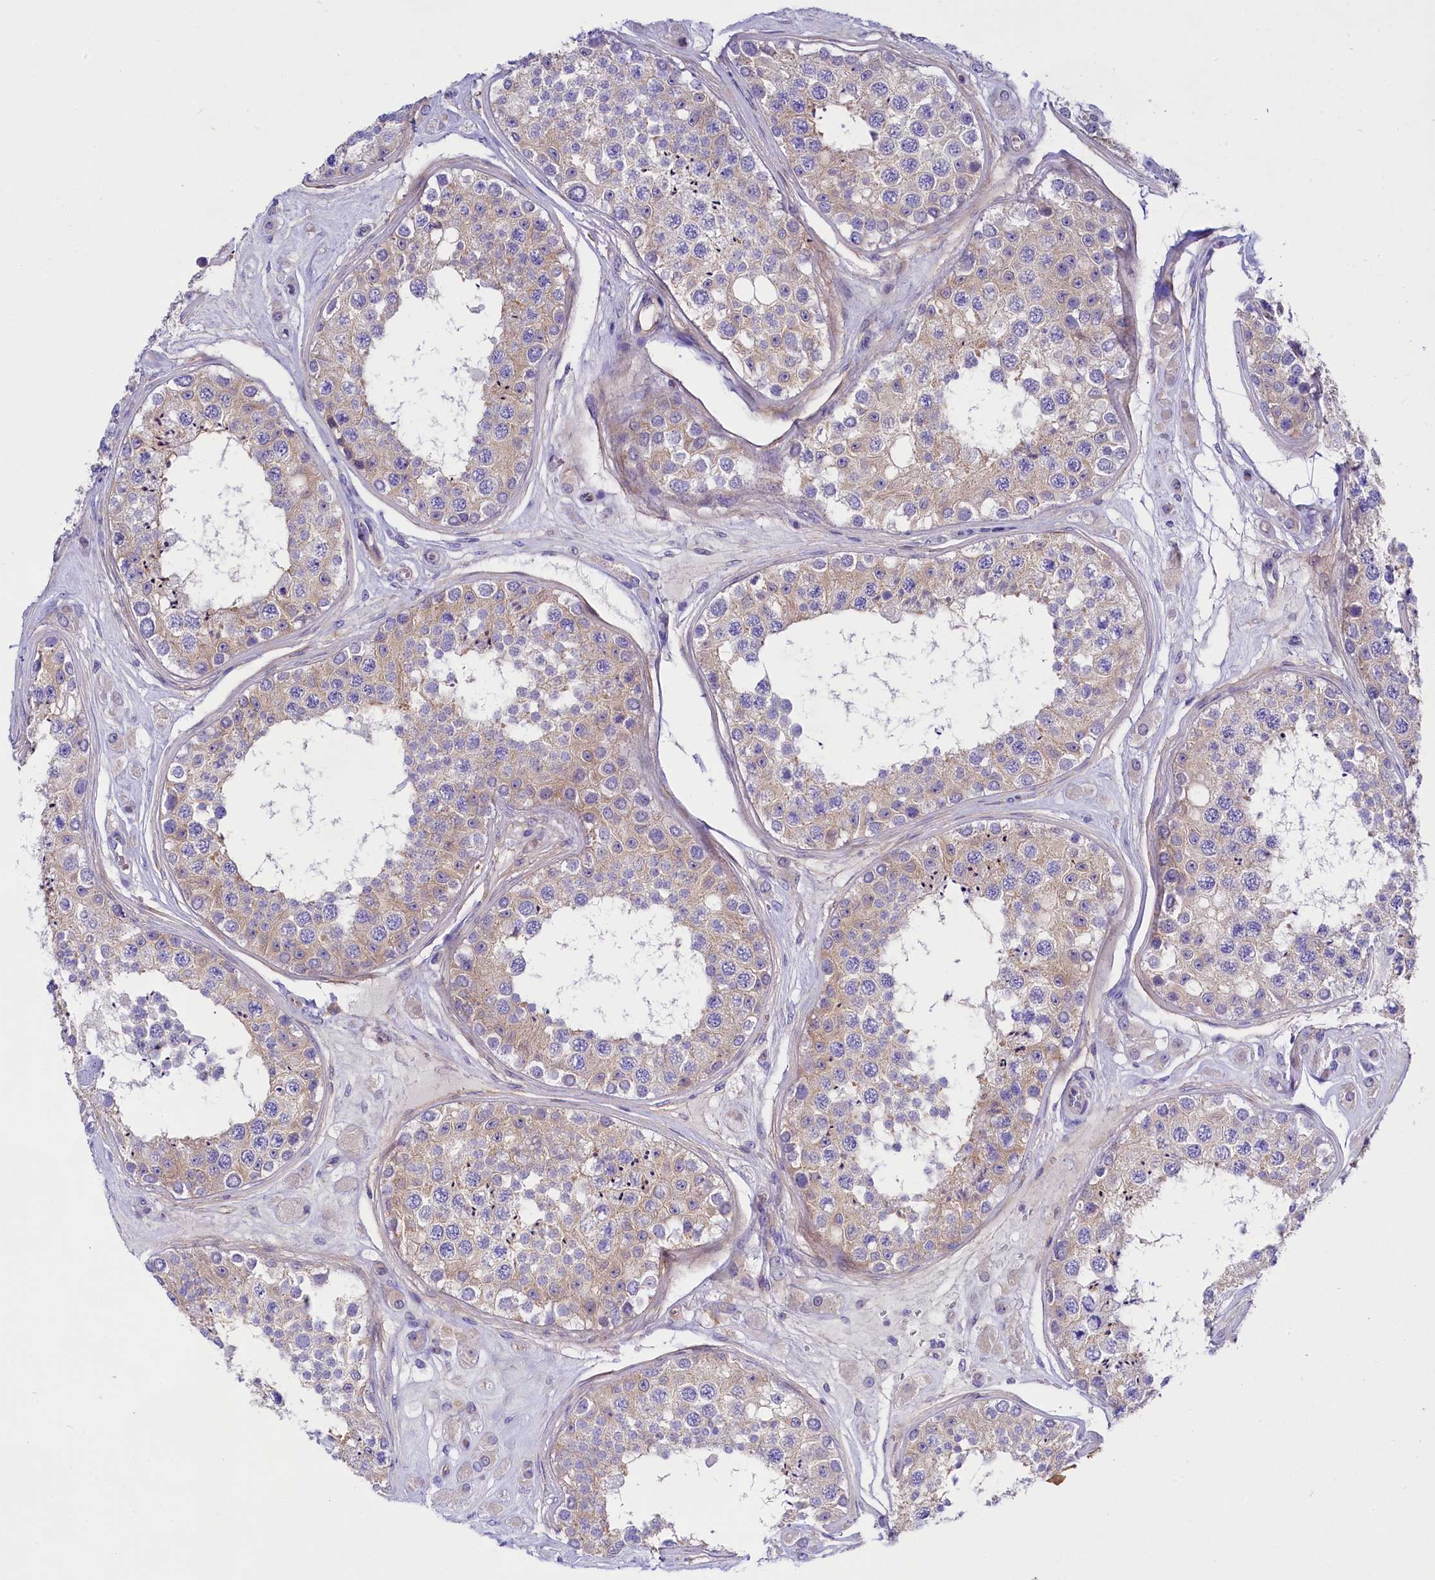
{"staining": {"intensity": "strong", "quantity": "25%-75%", "location": "cytoplasmic/membranous"}, "tissue": "testis", "cell_type": "Cells in seminiferous ducts", "image_type": "normal", "snomed": [{"axis": "morphology", "description": "Normal tissue, NOS"}, {"axis": "topography", "description": "Testis"}], "caption": "Testis stained for a protein (brown) displays strong cytoplasmic/membranous positive staining in approximately 25%-75% of cells in seminiferous ducts.", "gene": "PPP1R13L", "patient": {"sex": "male", "age": 25}}